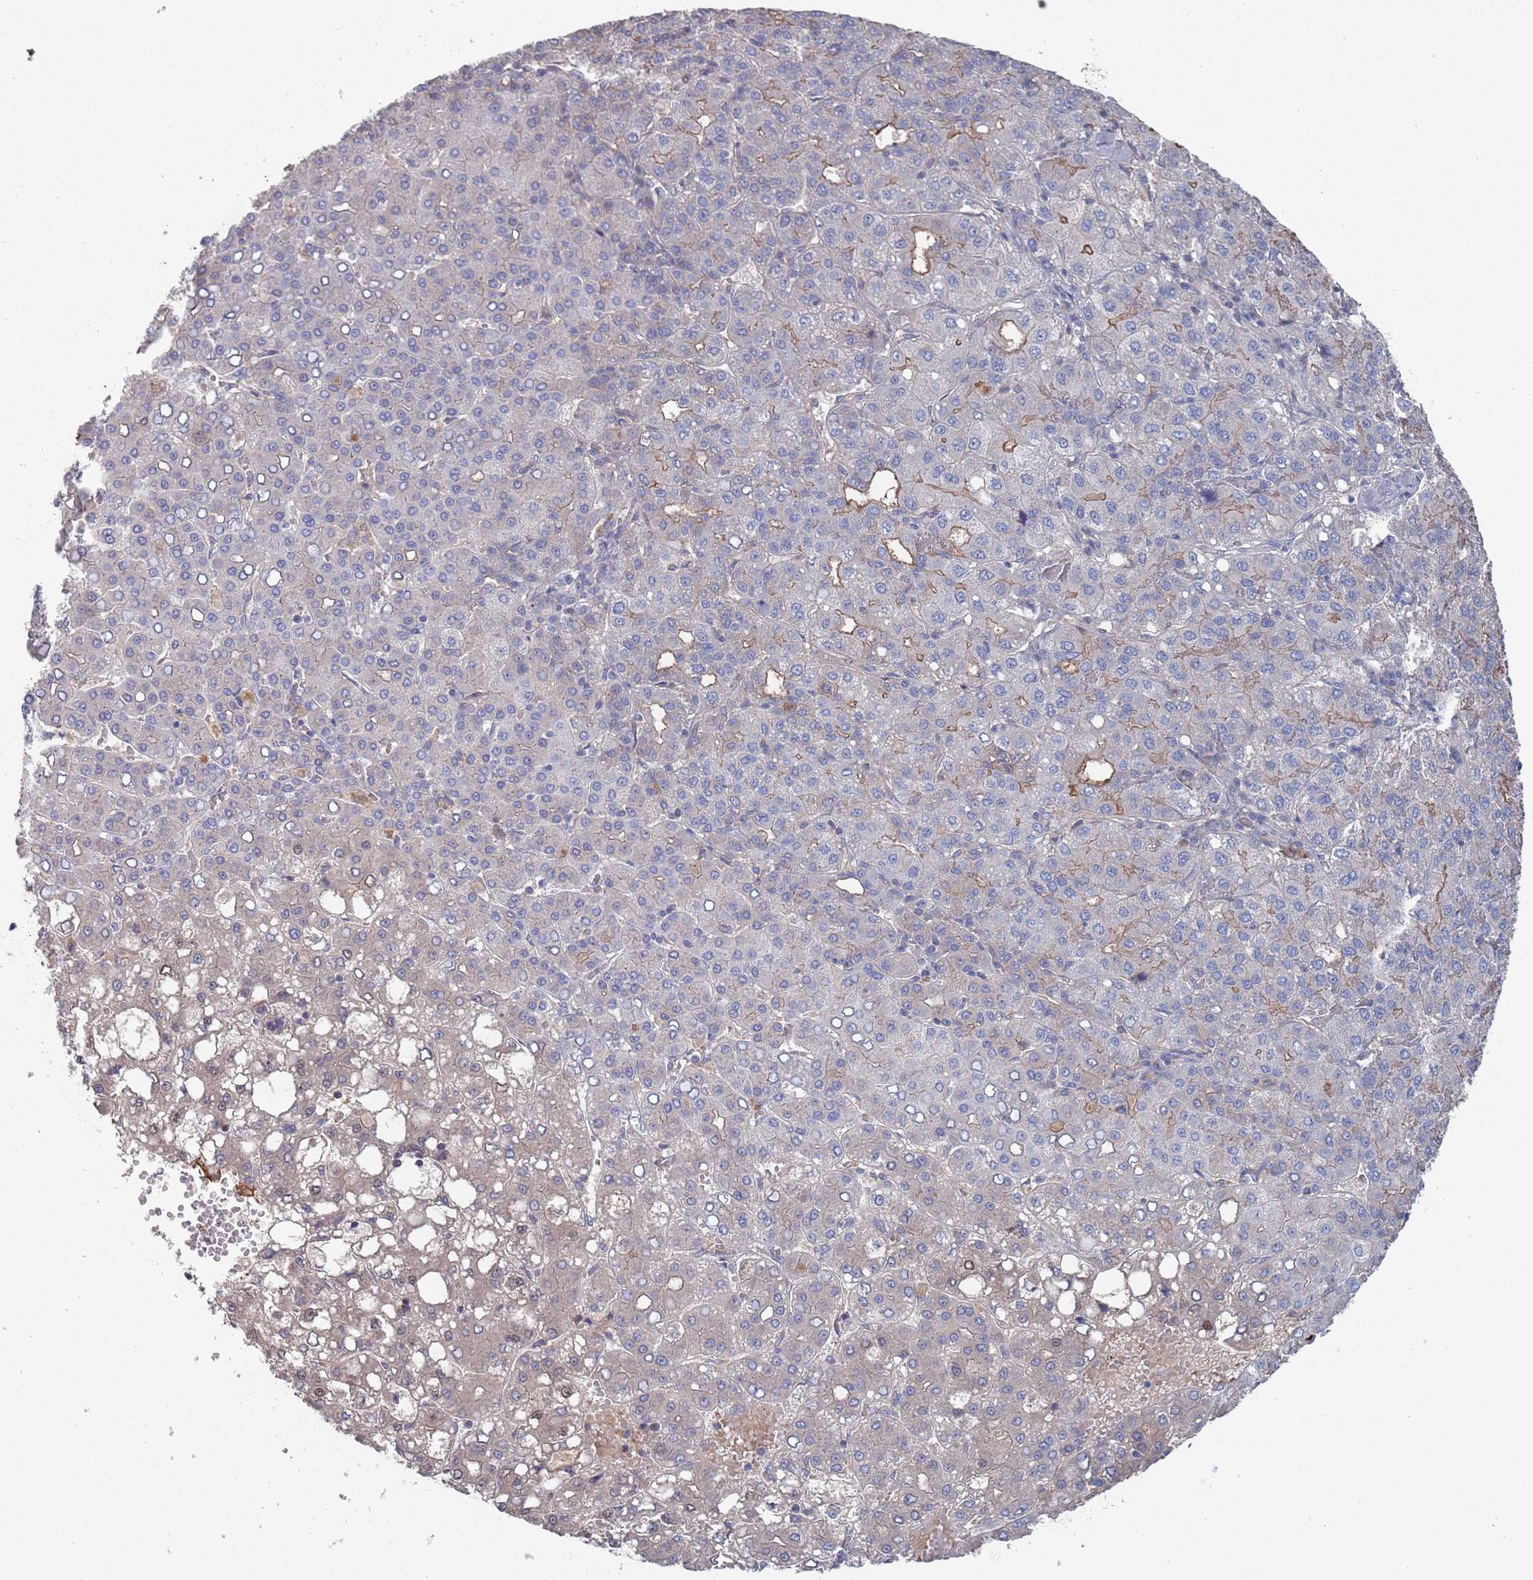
{"staining": {"intensity": "negative", "quantity": "none", "location": "none"}, "tissue": "liver cancer", "cell_type": "Tumor cells", "image_type": "cancer", "snomed": [{"axis": "morphology", "description": "Carcinoma, Hepatocellular, NOS"}, {"axis": "topography", "description": "Liver"}], "caption": "A photomicrograph of human liver cancer (hepatocellular carcinoma) is negative for staining in tumor cells.", "gene": "PLEKHA4", "patient": {"sex": "male", "age": 65}}